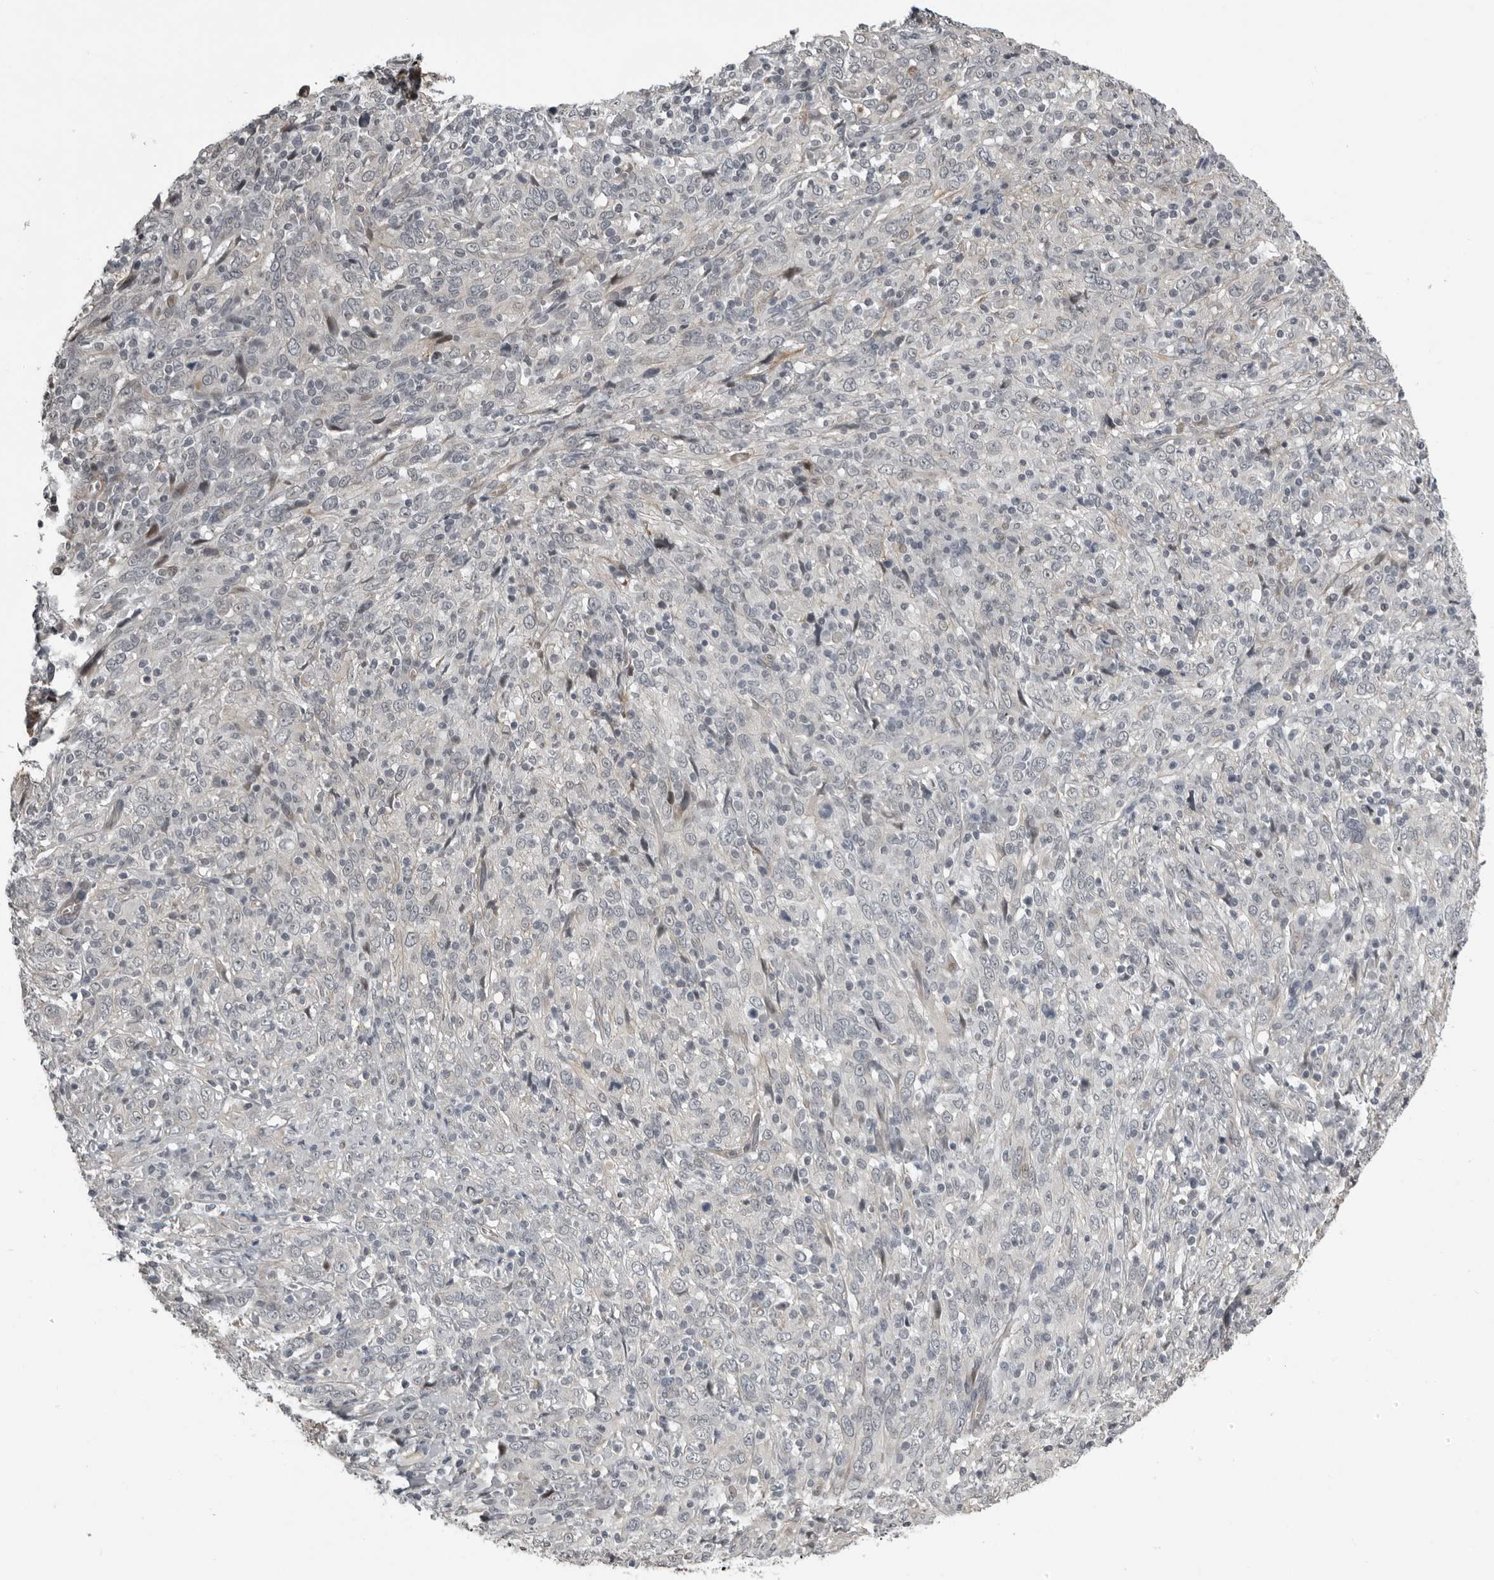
{"staining": {"intensity": "negative", "quantity": "none", "location": "none"}, "tissue": "cervical cancer", "cell_type": "Tumor cells", "image_type": "cancer", "snomed": [{"axis": "morphology", "description": "Squamous cell carcinoma, NOS"}, {"axis": "topography", "description": "Cervix"}], "caption": "Squamous cell carcinoma (cervical) stained for a protein using IHC shows no positivity tumor cells.", "gene": "PRRX2", "patient": {"sex": "female", "age": 46}}